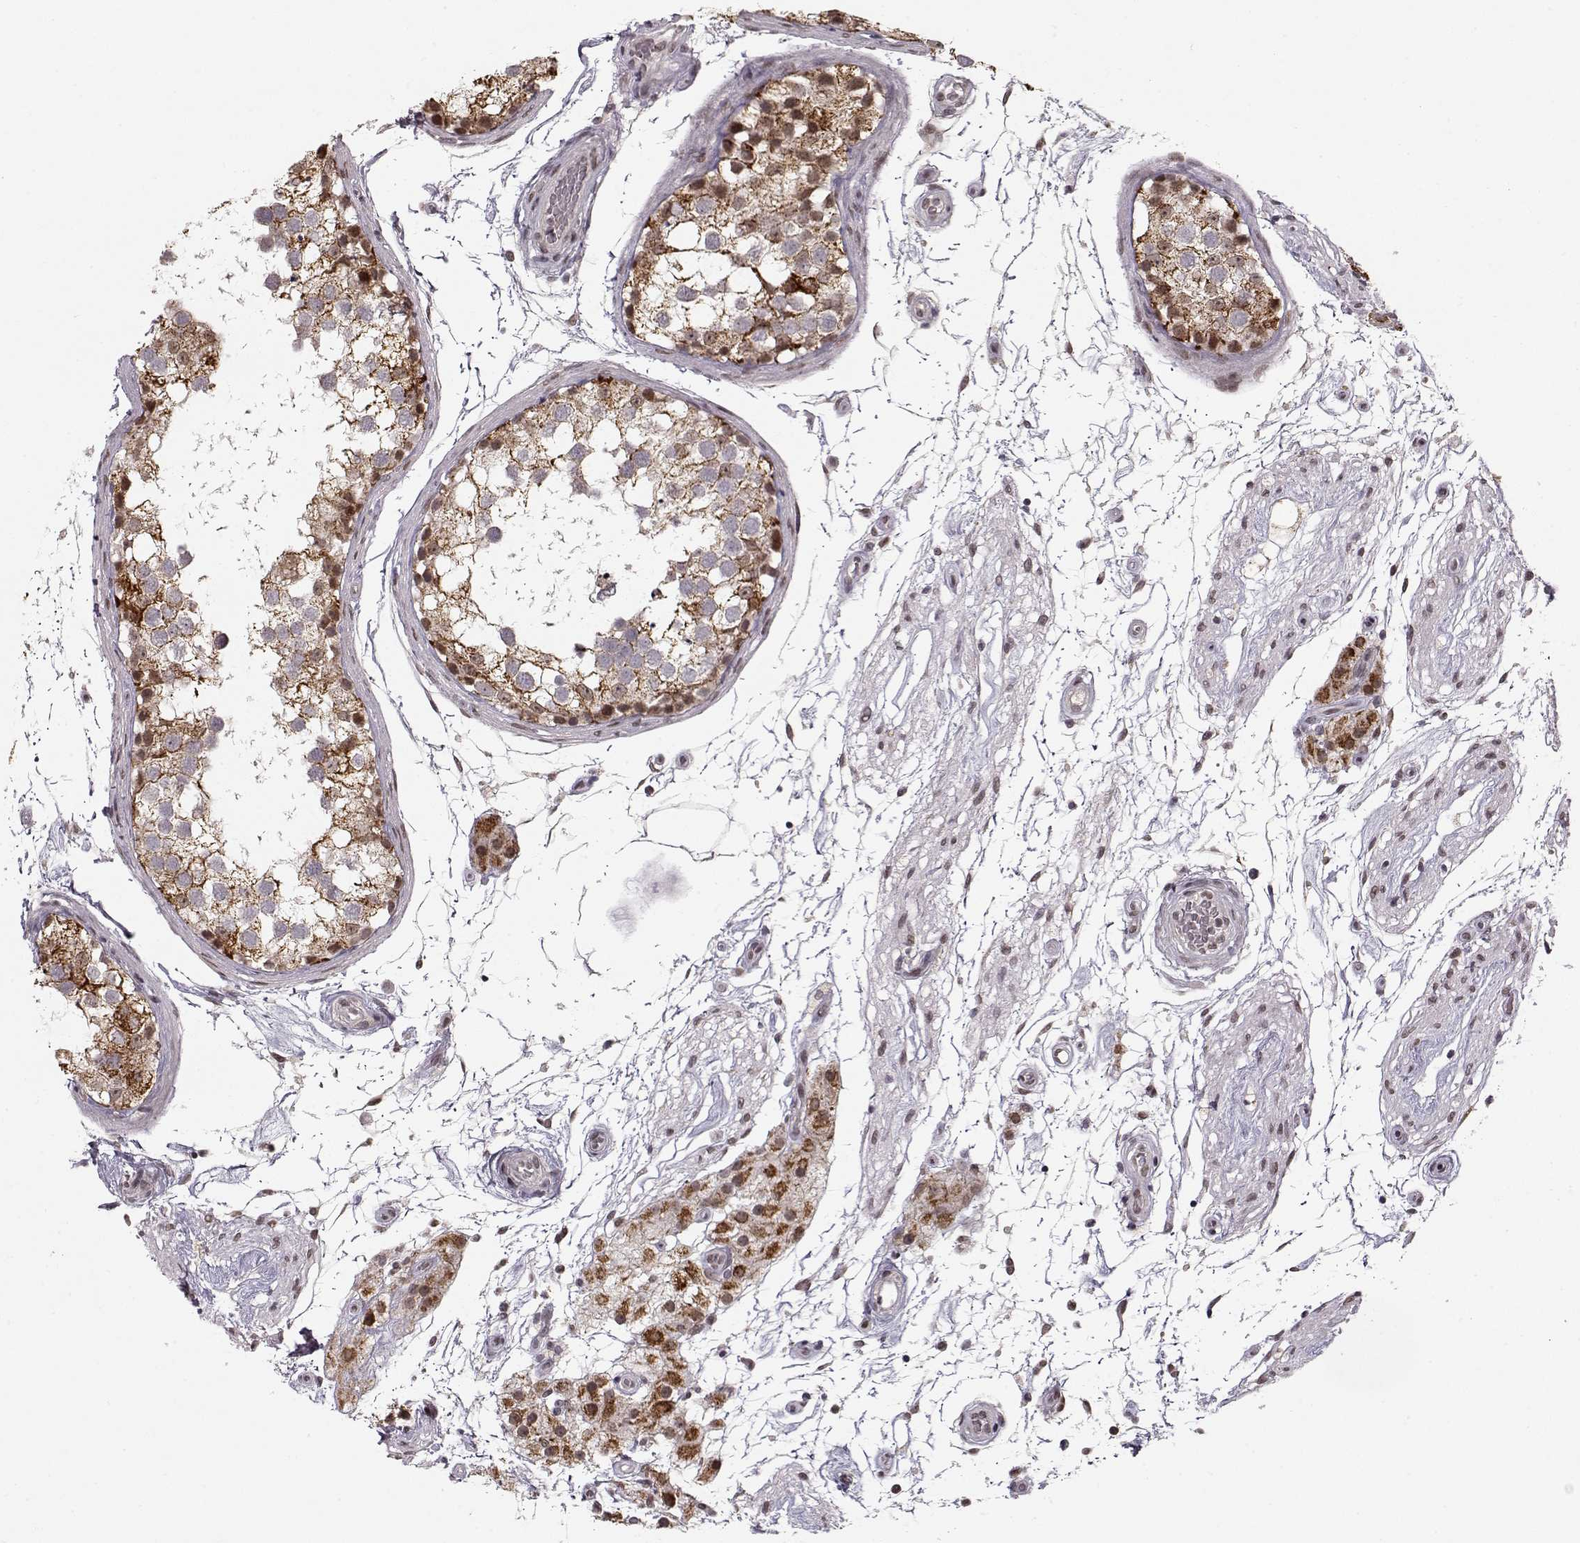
{"staining": {"intensity": "strong", "quantity": ">75%", "location": "cytoplasmic/membranous"}, "tissue": "testis", "cell_type": "Cells in seminiferous ducts", "image_type": "normal", "snomed": [{"axis": "morphology", "description": "Normal tissue, NOS"}, {"axis": "morphology", "description": "Seminoma, NOS"}, {"axis": "topography", "description": "Testis"}], "caption": "Unremarkable testis was stained to show a protein in brown. There is high levels of strong cytoplasmic/membranous expression in about >75% of cells in seminiferous ducts. (brown staining indicates protein expression, while blue staining denotes nuclei).", "gene": "RAI1", "patient": {"sex": "male", "age": 65}}